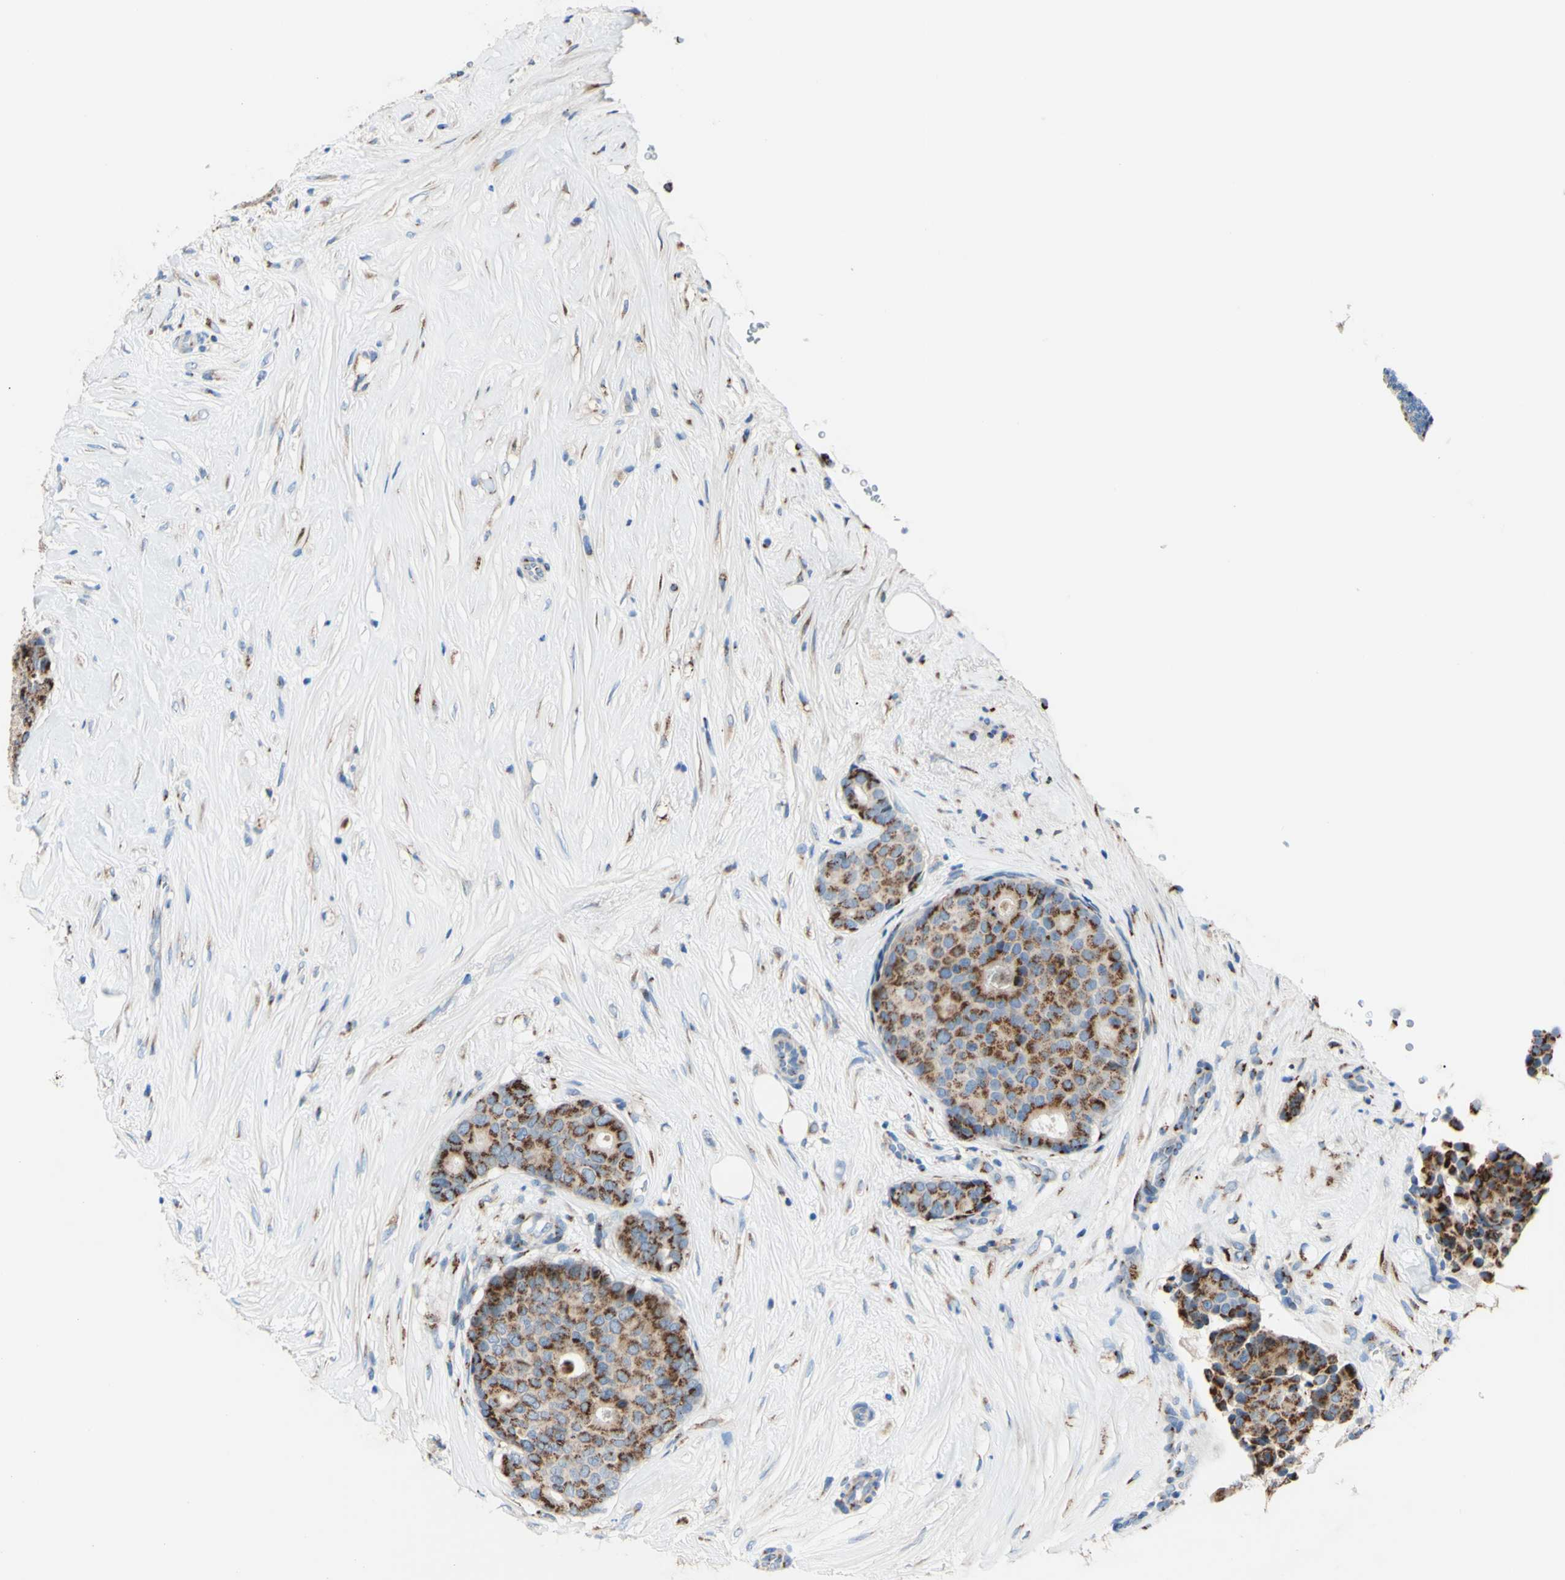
{"staining": {"intensity": "moderate", "quantity": ">75%", "location": "cytoplasmic/membranous"}, "tissue": "breast cancer", "cell_type": "Tumor cells", "image_type": "cancer", "snomed": [{"axis": "morphology", "description": "Duct carcinoma"}, {"axis": "topography", "description": "Breast"}], "caption": "A micrograph of breast cancer stained for a protein exhibits moderate cytoplasmic/membranous brown staining in tumor cells.", "gene": "GALNT2", "patient": {"sex": "female", "age": 75}}